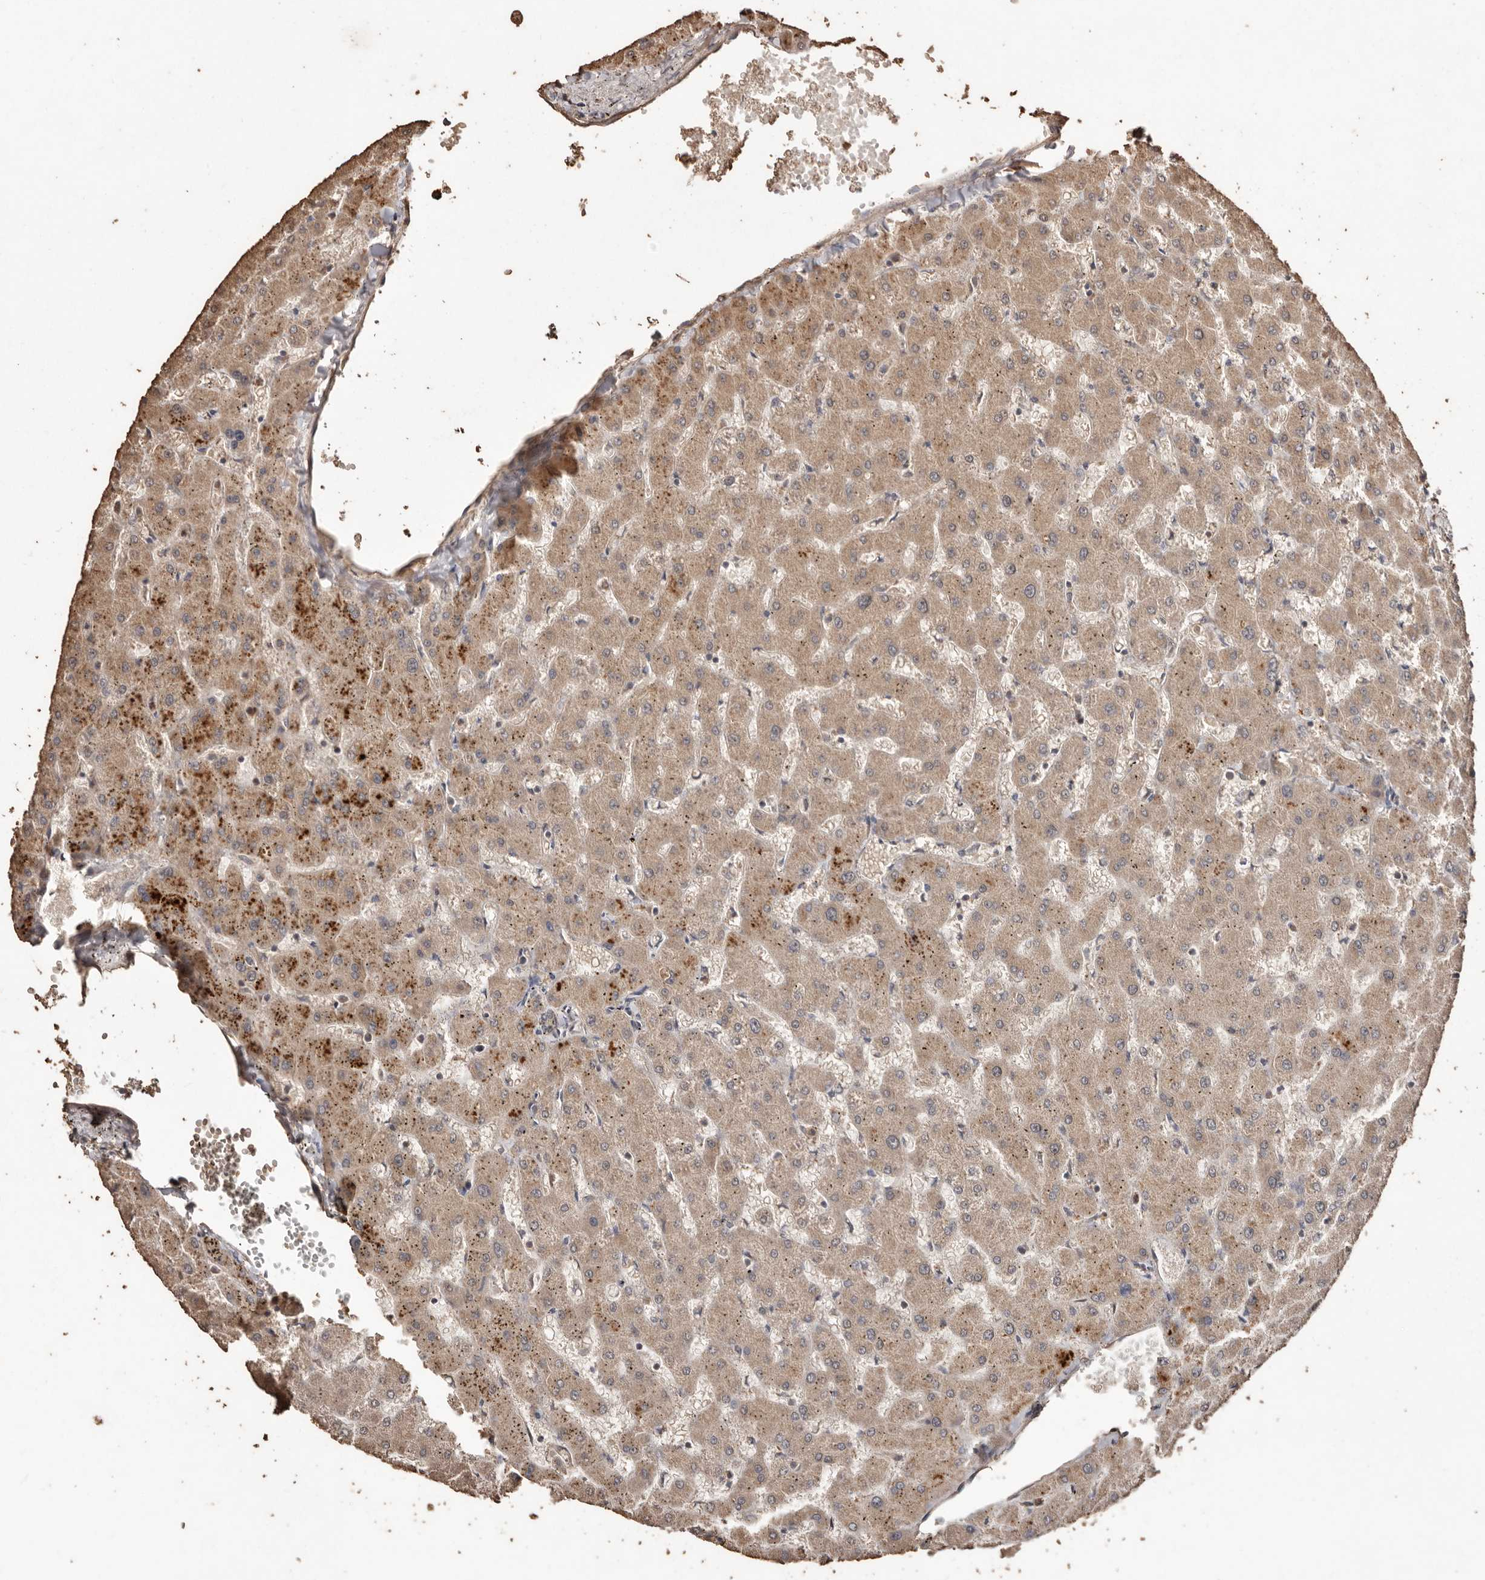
{"staining": {"intensity": "weak", "quantity": ">75%", "location": "cytoplasmic/membranous"}, "tissue": "liver", "cell_type": "Cholangiocytes", "image_type": "normal", "snomed": [{"axis": "morphology", "description": "Normal tissue, NOS"}, {"axis": "topography", "description": "Liver"}], "caption": "This image reveals IHC staining of unremarkable liver, with low weak cytoplasmic/membranous positivity in approximately >75% of cholangiocytes.", "gene": "PKDCC", "patient": {"sex": "female", "age": 63}}